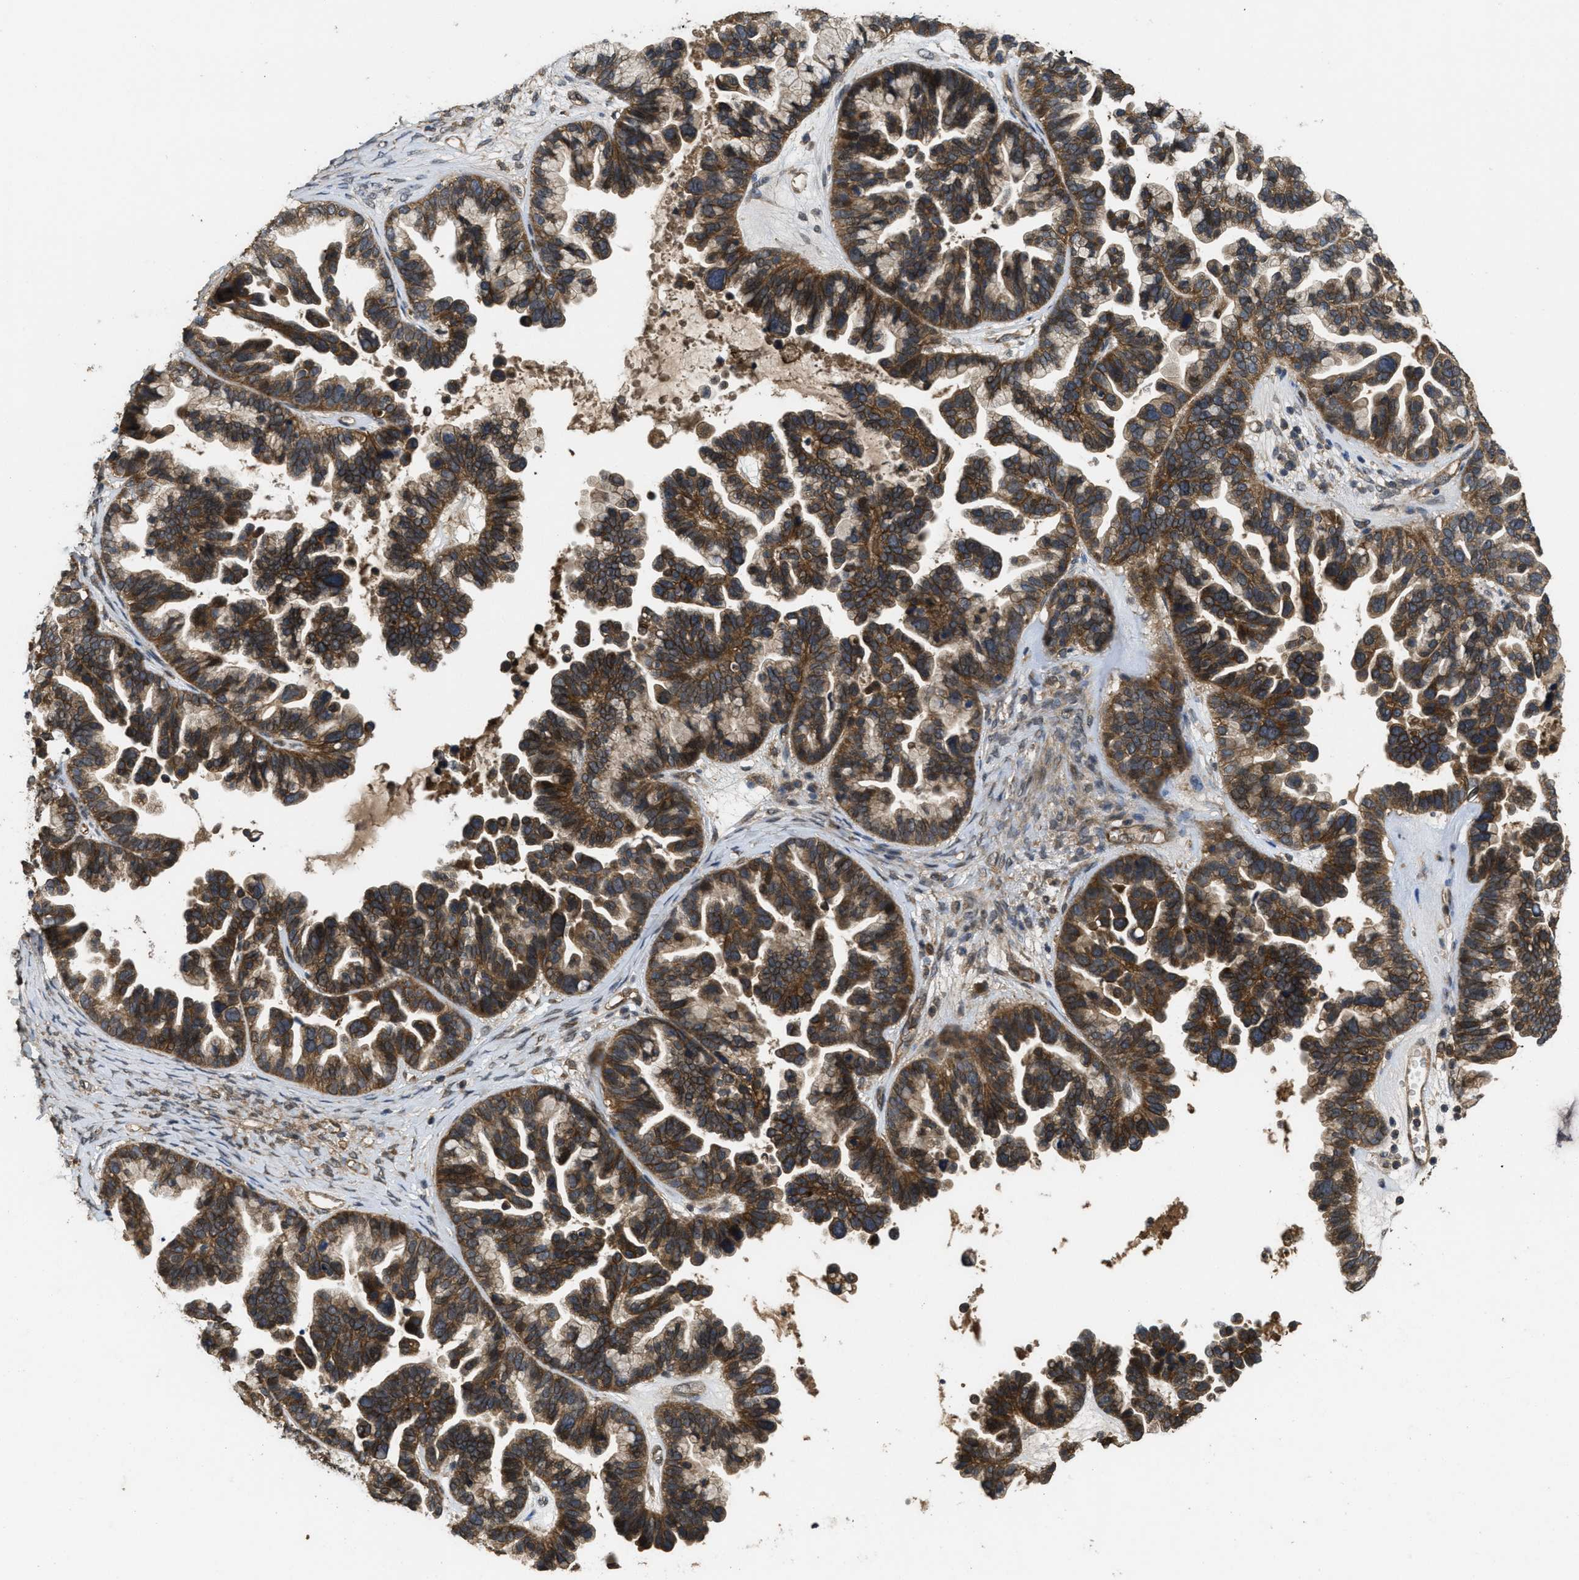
{"staining": {"intensity": "moderate", "quantity": ">75%", "location": "cytoplasmic/membranous"}, "tissue": "ovarian cancer", "cell_type": "Tumor cells", "image_type": "cancer", "snomed": [{"axis": "morphology", "description": "Cystadenocarcinoma, serous, NOS"}, {"axis": "topography", "description": "Ovary"}], "caption": "This image exhibits immunohistochemistry staining of human serous cystadenocarcinoma (ovarian), with medium moderate cytoplasmic/membranous staining in about >75% of tumor cells.", "gene": "FZD6", "patient": {"sex": "female", "age": 56}}